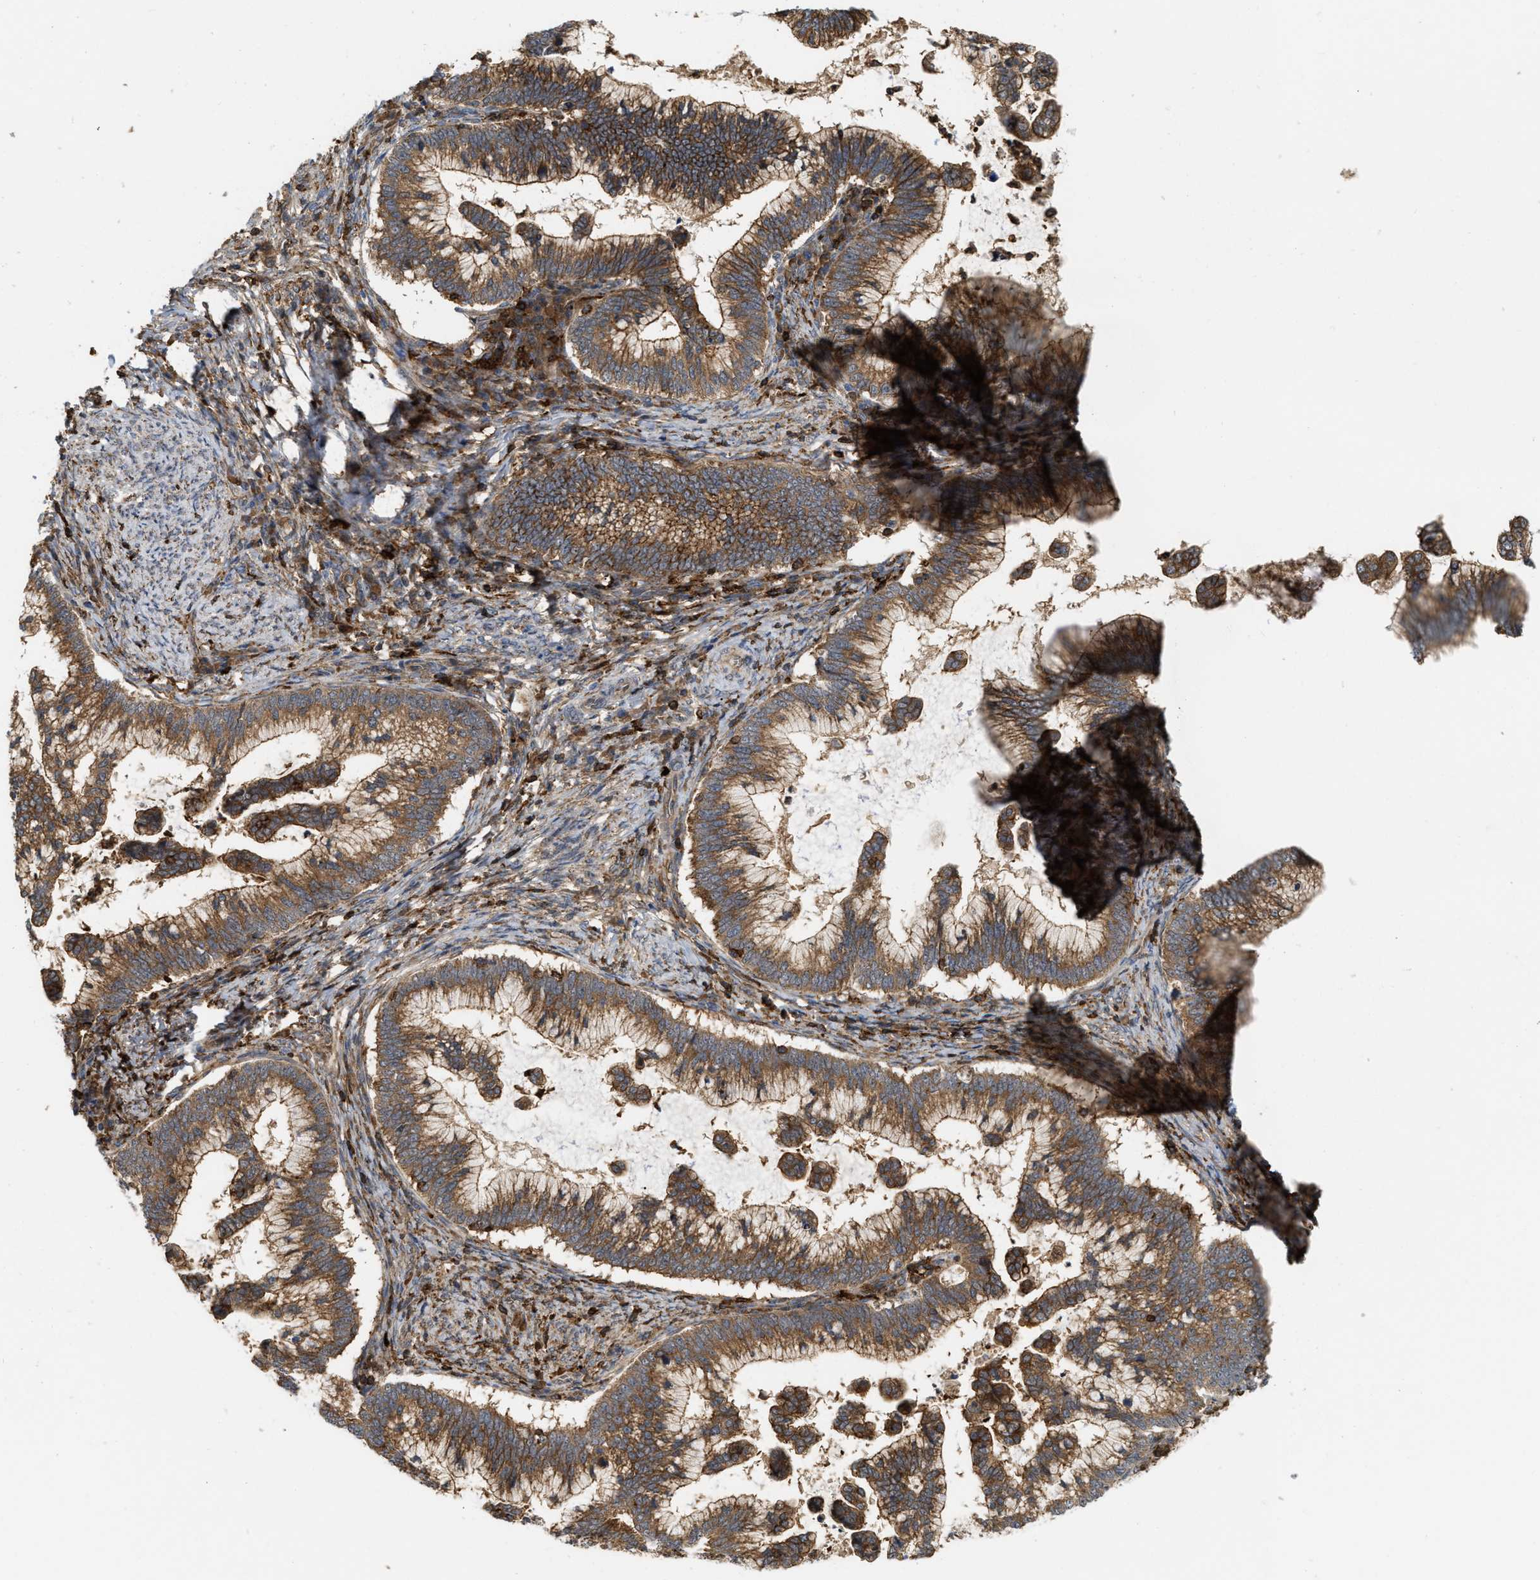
{"staining": {"intensity": "moderate", "quantity": ">75%", "location": "cytoplasmic/membranous"}, "tissue": "cervical cancer", "cell_type": "Tumor cells", "image_type": "cancer", "snomed": [{"axis": "morphology", "description": "Adenocarcinoma, NOS"}, {"axis": "topography", "description": "Cervix"}], "caption": "The immunohistochemical stain highlights moderate cytoplasmic/membranous positivity in tumor cells of cervical cancer tissue.", "gene": "IQCE", "patient": {"sex": "female", "age": 36}}